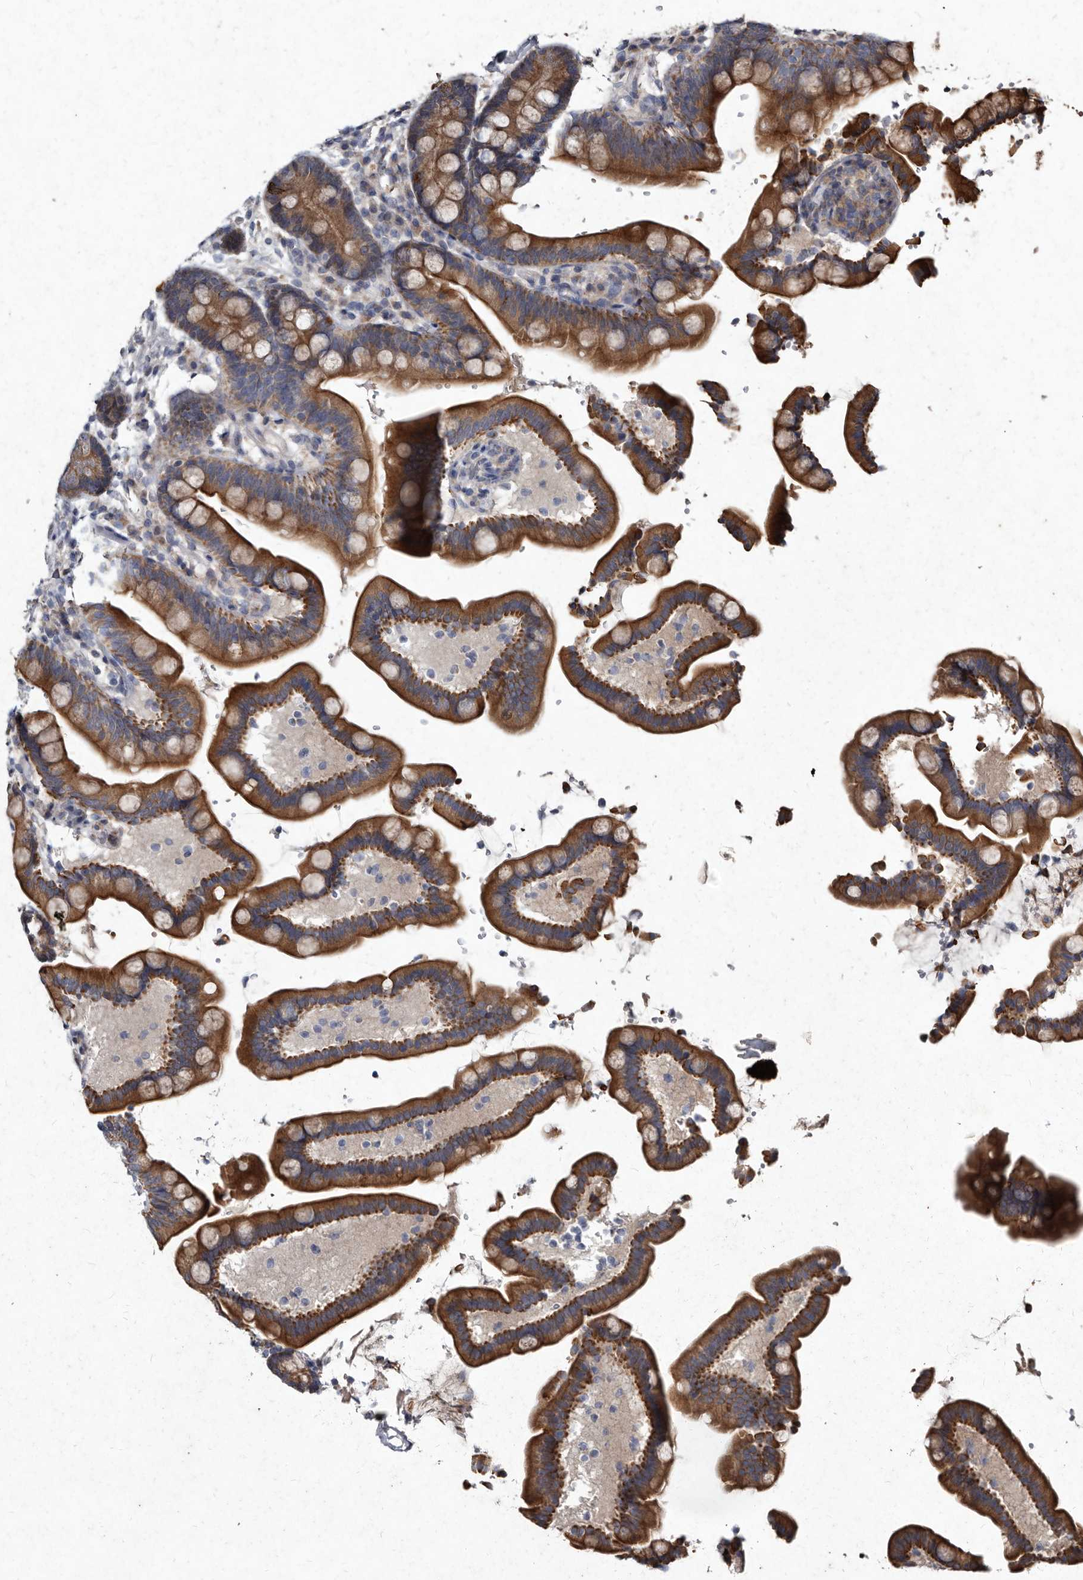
{"staining": {"intensity": "weak", "quantity": "25%-75%", "location": "cytoplasmic/membranous"}, "tissue": "colon", "cell_type": "Endothelial cells", "image_type": "normal", "snomed": [{"axis": "morphology", "description": "Normal tissue, NOS"}, {"axis": "topography", "description": "Smooth muscle"}, {"axis": "topography", "description": "Colon"}], "caption": "Immunohistochemical staining of normal human colon displays low levels of weak cytoplasmic/membranous staining in approximately 25%-75% of endothelial cells.", "gene": "YPEL1", "patient": {"sex": "male", "age": 73}}